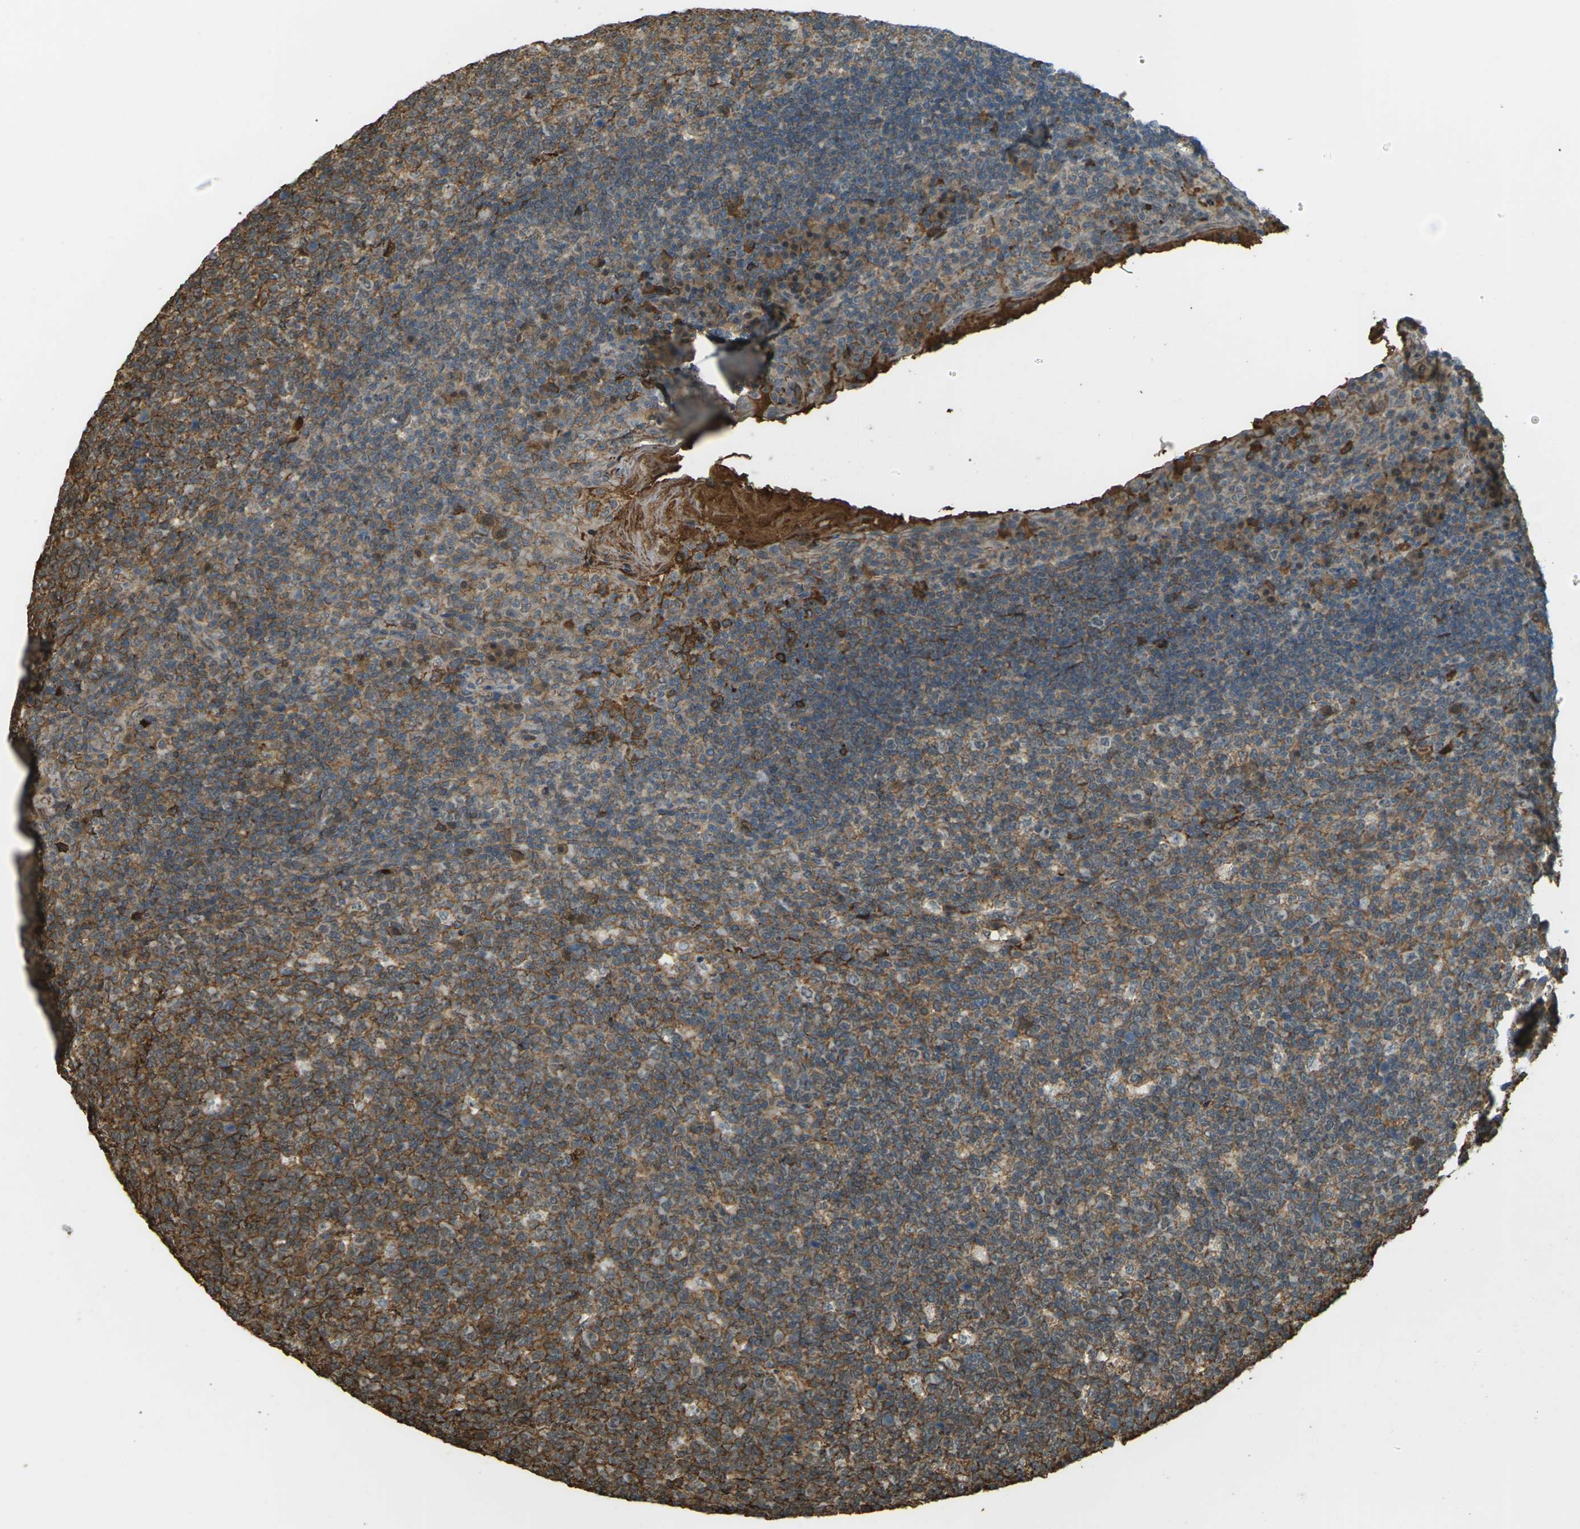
{"staining": {"intensity": "weak", "quantity": "<25%", "location": "cytoplasmic/membranous"}, "tissue": "tonsil", "cell_type": "Germinal center cells", "image_type": "normal", "snomed": [{"axis": "morphology", "description": "Normal tissue, NOS"}, {"axis": "topography", "description": "Tonsil"}], "caption": "Immunohistochemistry (IHC) of unremarkable tonsil displays no positivity in germinal center cells.", "gene": "CYP1B1", "patient": {"sex": "male", "age": 17}}